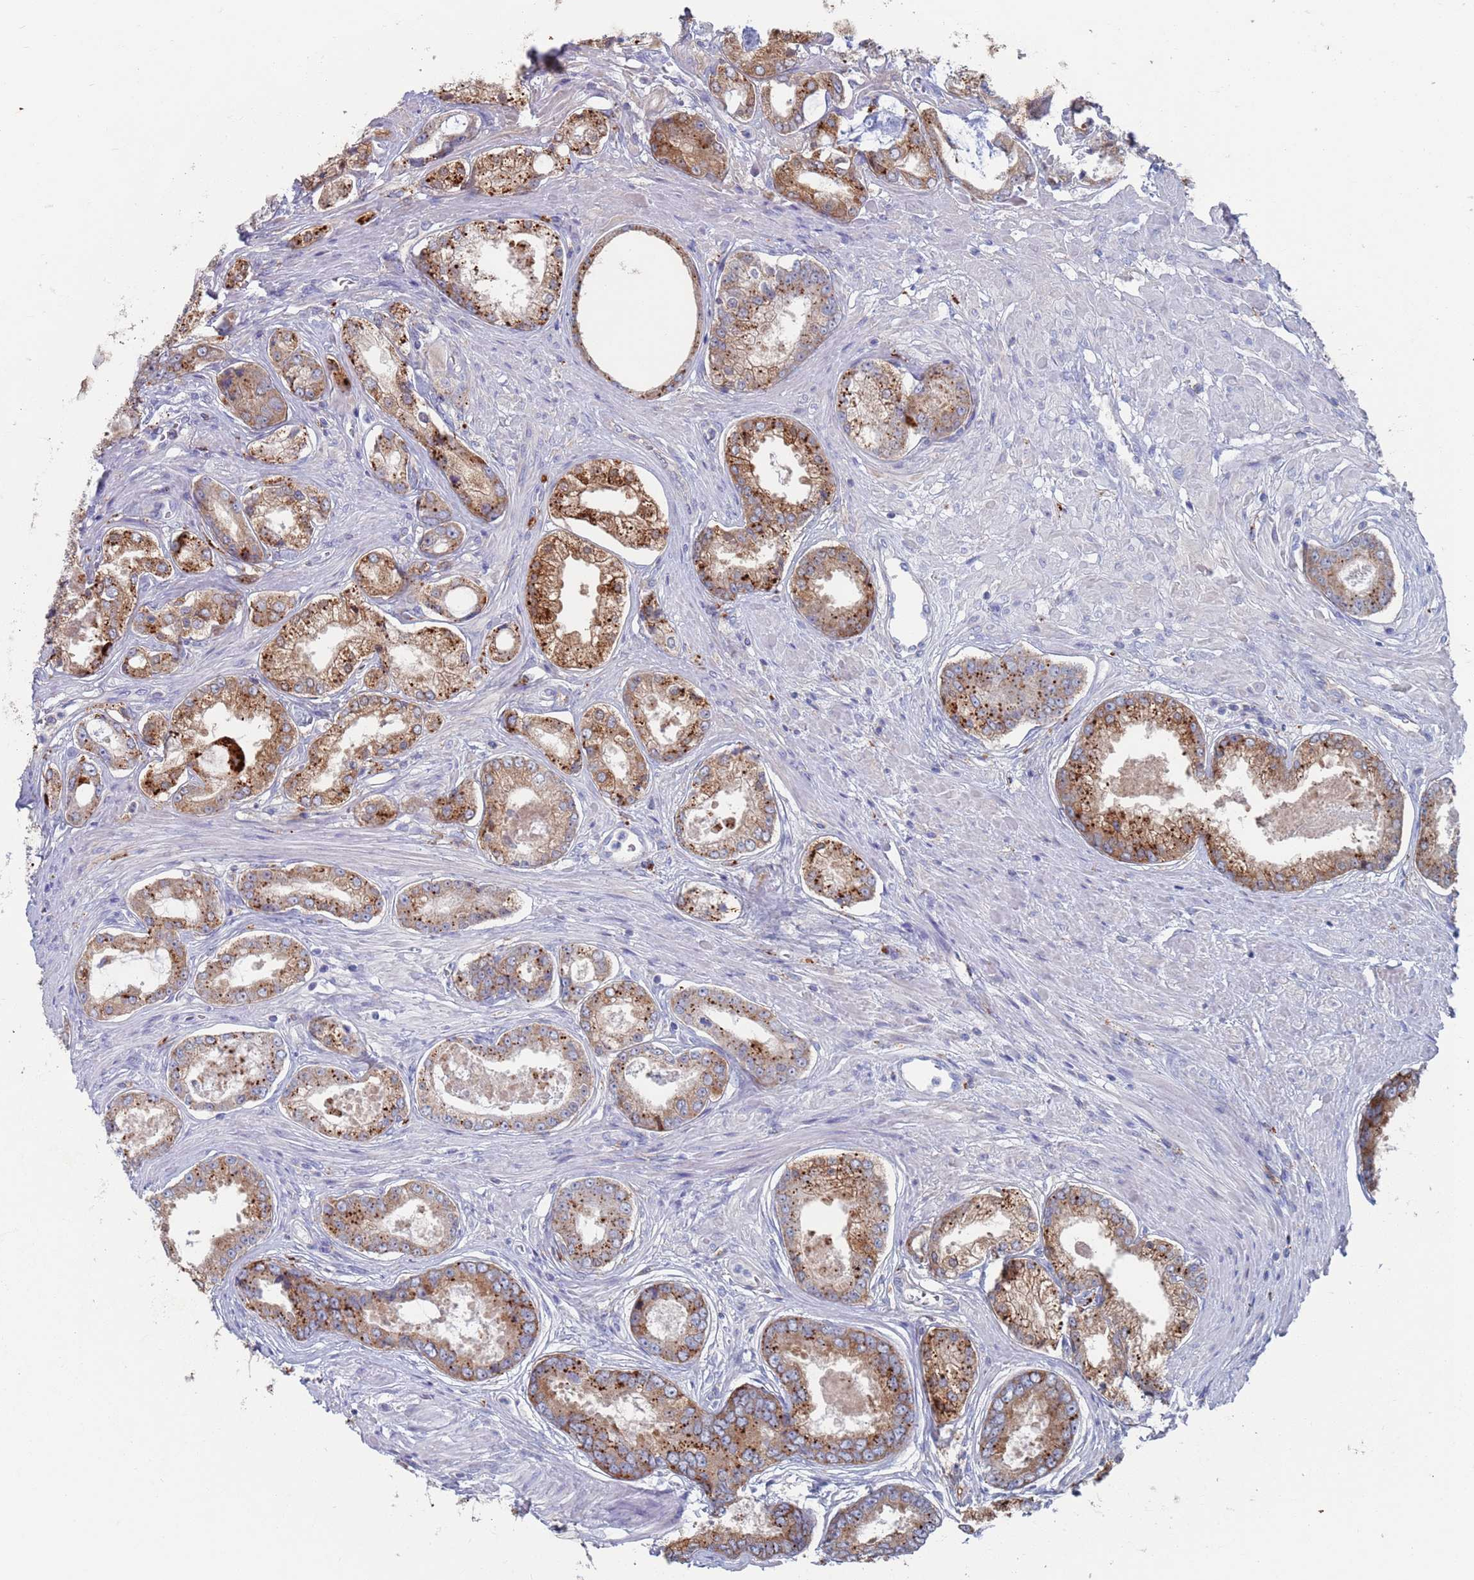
{"staining": {"intensity": "strong", "quantity": ">75%", "location": "cytoplasmic/membranous"}, "tissue": "prostate cancer", "cell_type": "Tumor cells", "image_type": "cancer", "snomed": [{"axis": "morphology", "description": "Adenocarcinoma, Low grade"}, {"axis": "topography", "description": "Prostate"}], "caption": "Immunohistochemical staining of prostate cancer (adenocarcinoma (low-grade)) displays high levels of strong cytoplasmic/membranous positivity in about >75% of tumor cells.", "gene": "FUCA1", "patient": {"sex": "male", "age": 68}}